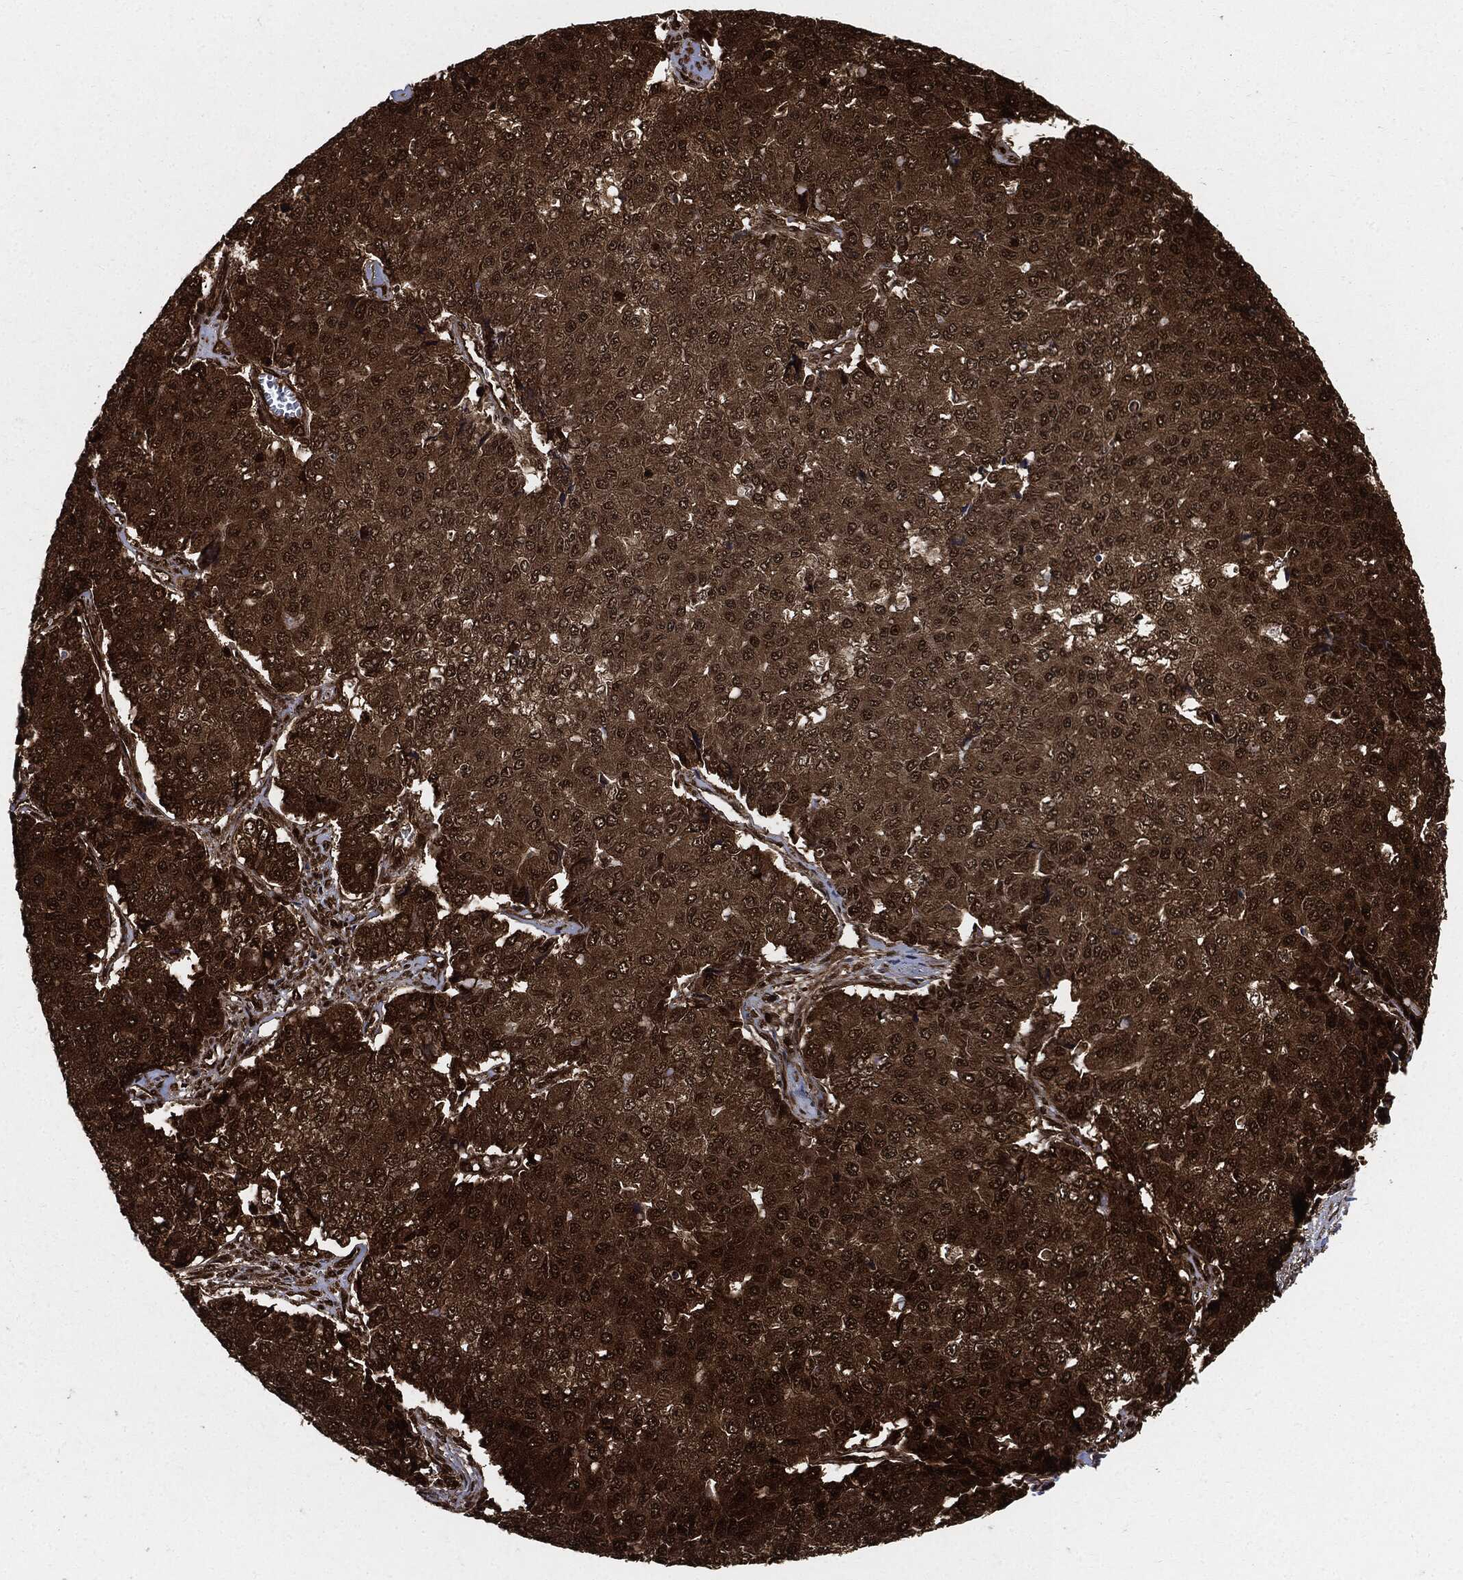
{"staining": {"intensity": "strong", "quantity": ">75%", "location": "cytoplasmic/membranous"}, "tissue": "pancreatic cancer", "cell_type": "Tumor cells", "image_type": "cancer", "snomed": [{"axis": "morphology", "description": "Normal tissue, NOS"}, {"axis": "morphology", "description": "Adenocarcinoma, NOS"}, {"axis": "topography", "description": "Pancreas"}, {"axis": "topography", "description": "Duodenum"}], "caption": "Human pancreatic cancer (adenocarcinoma) stained with a brown dye demonstrates strong cytoplasmic/membranous positive staining in approximately >75% of tumor cells.", "gene": "YWHAB", "patient": {"sex": "male", "age": 50}}